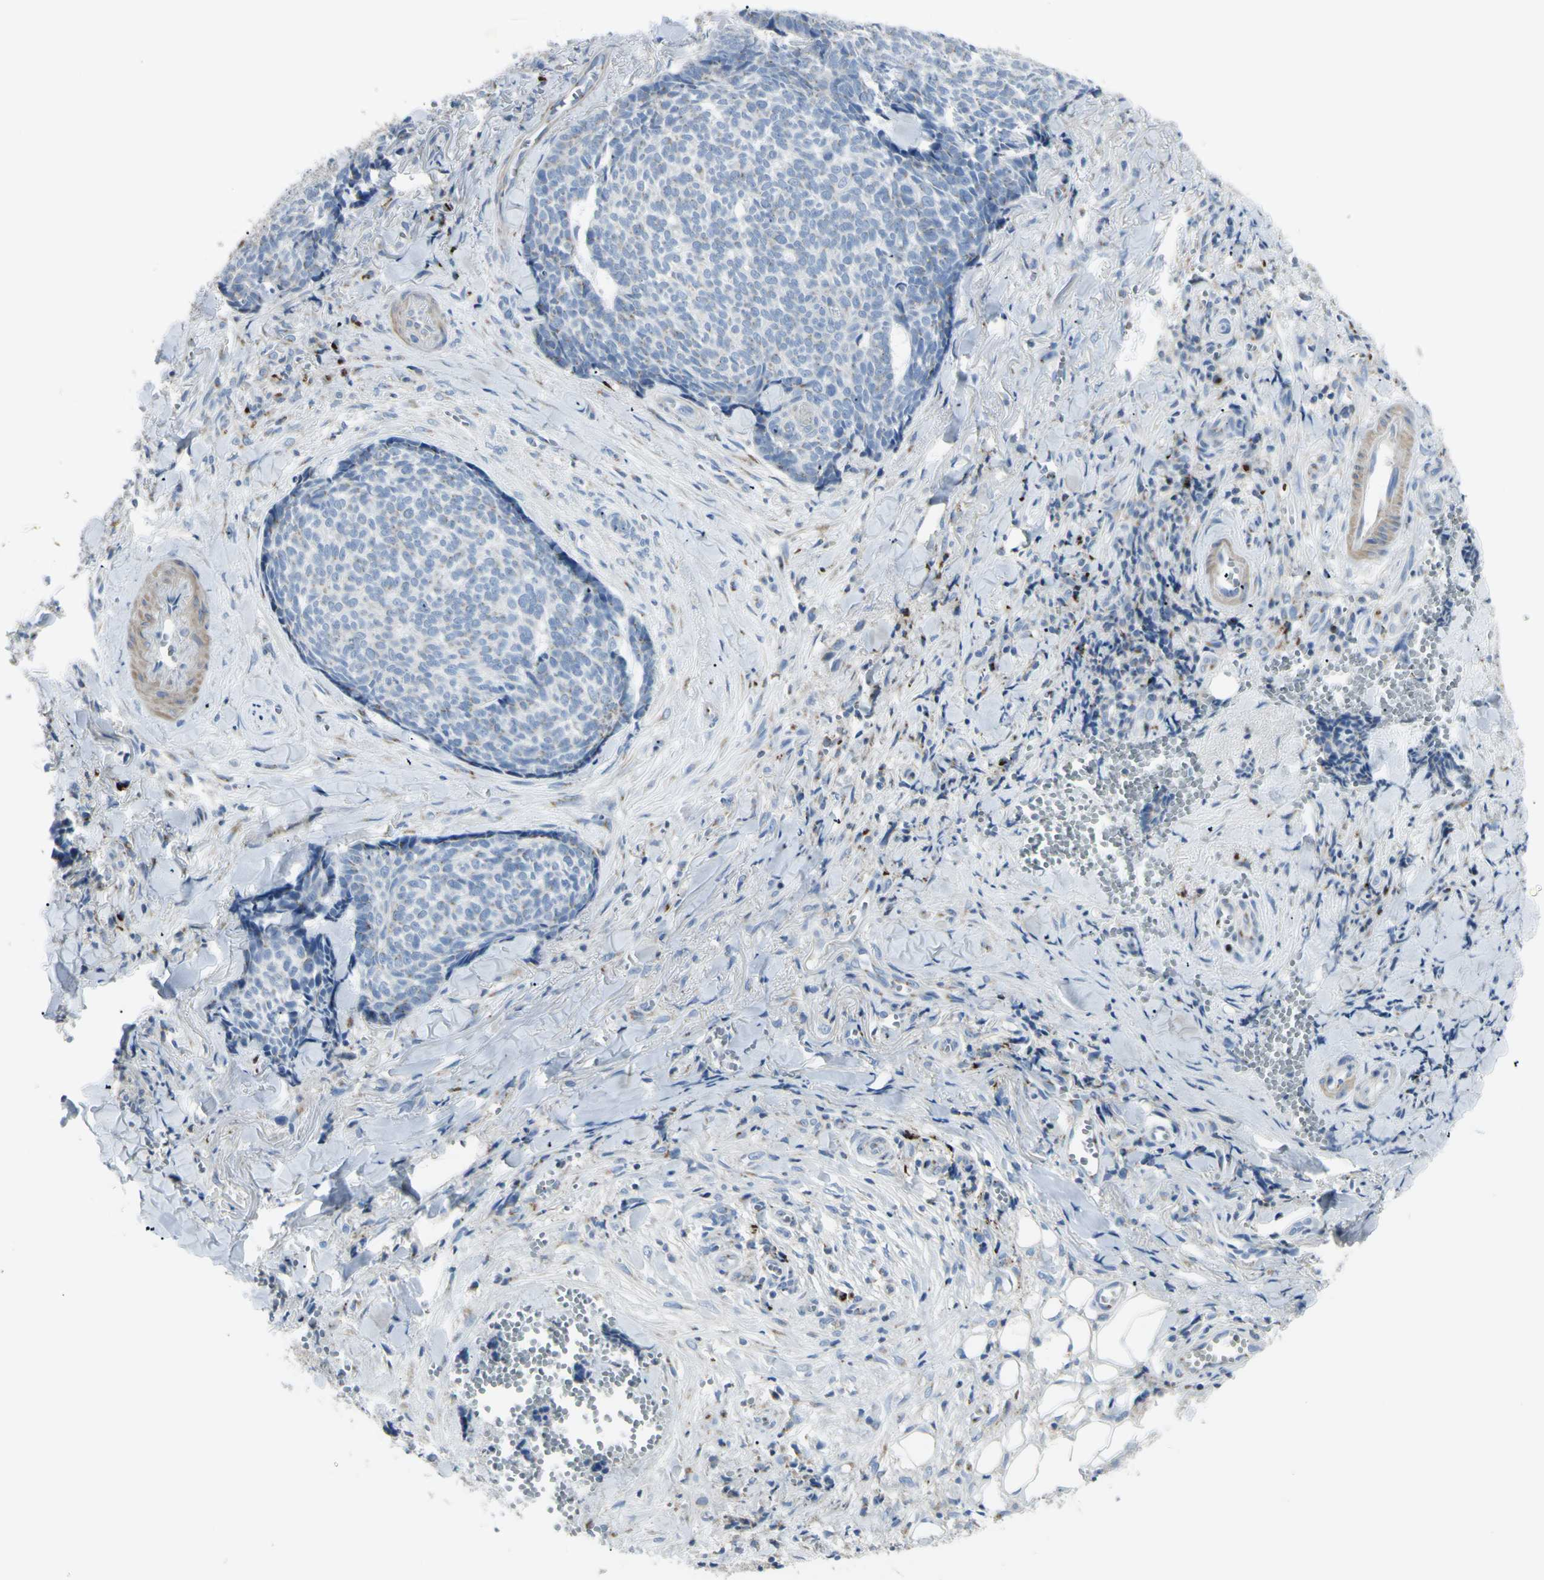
{"staining": {"intensity": "weak", "quantity": "<25%", "location": "cytoplasmic/membranous"}, "tissue": "skin cancer", "cell_type": "Tumor cells", "image_type": "cancer", "snomed": [{"axis": "morphology", "description": "Basal cell carcinoma"}, {"axis": "topography", "description": "Skin"}], "caption": "Photomicrograph shows no significant protein expression in tumor cells of skin basal cell carcinoma.", "gene": "B4GALT3", "patient": {"sex": "male", "age": 84}}